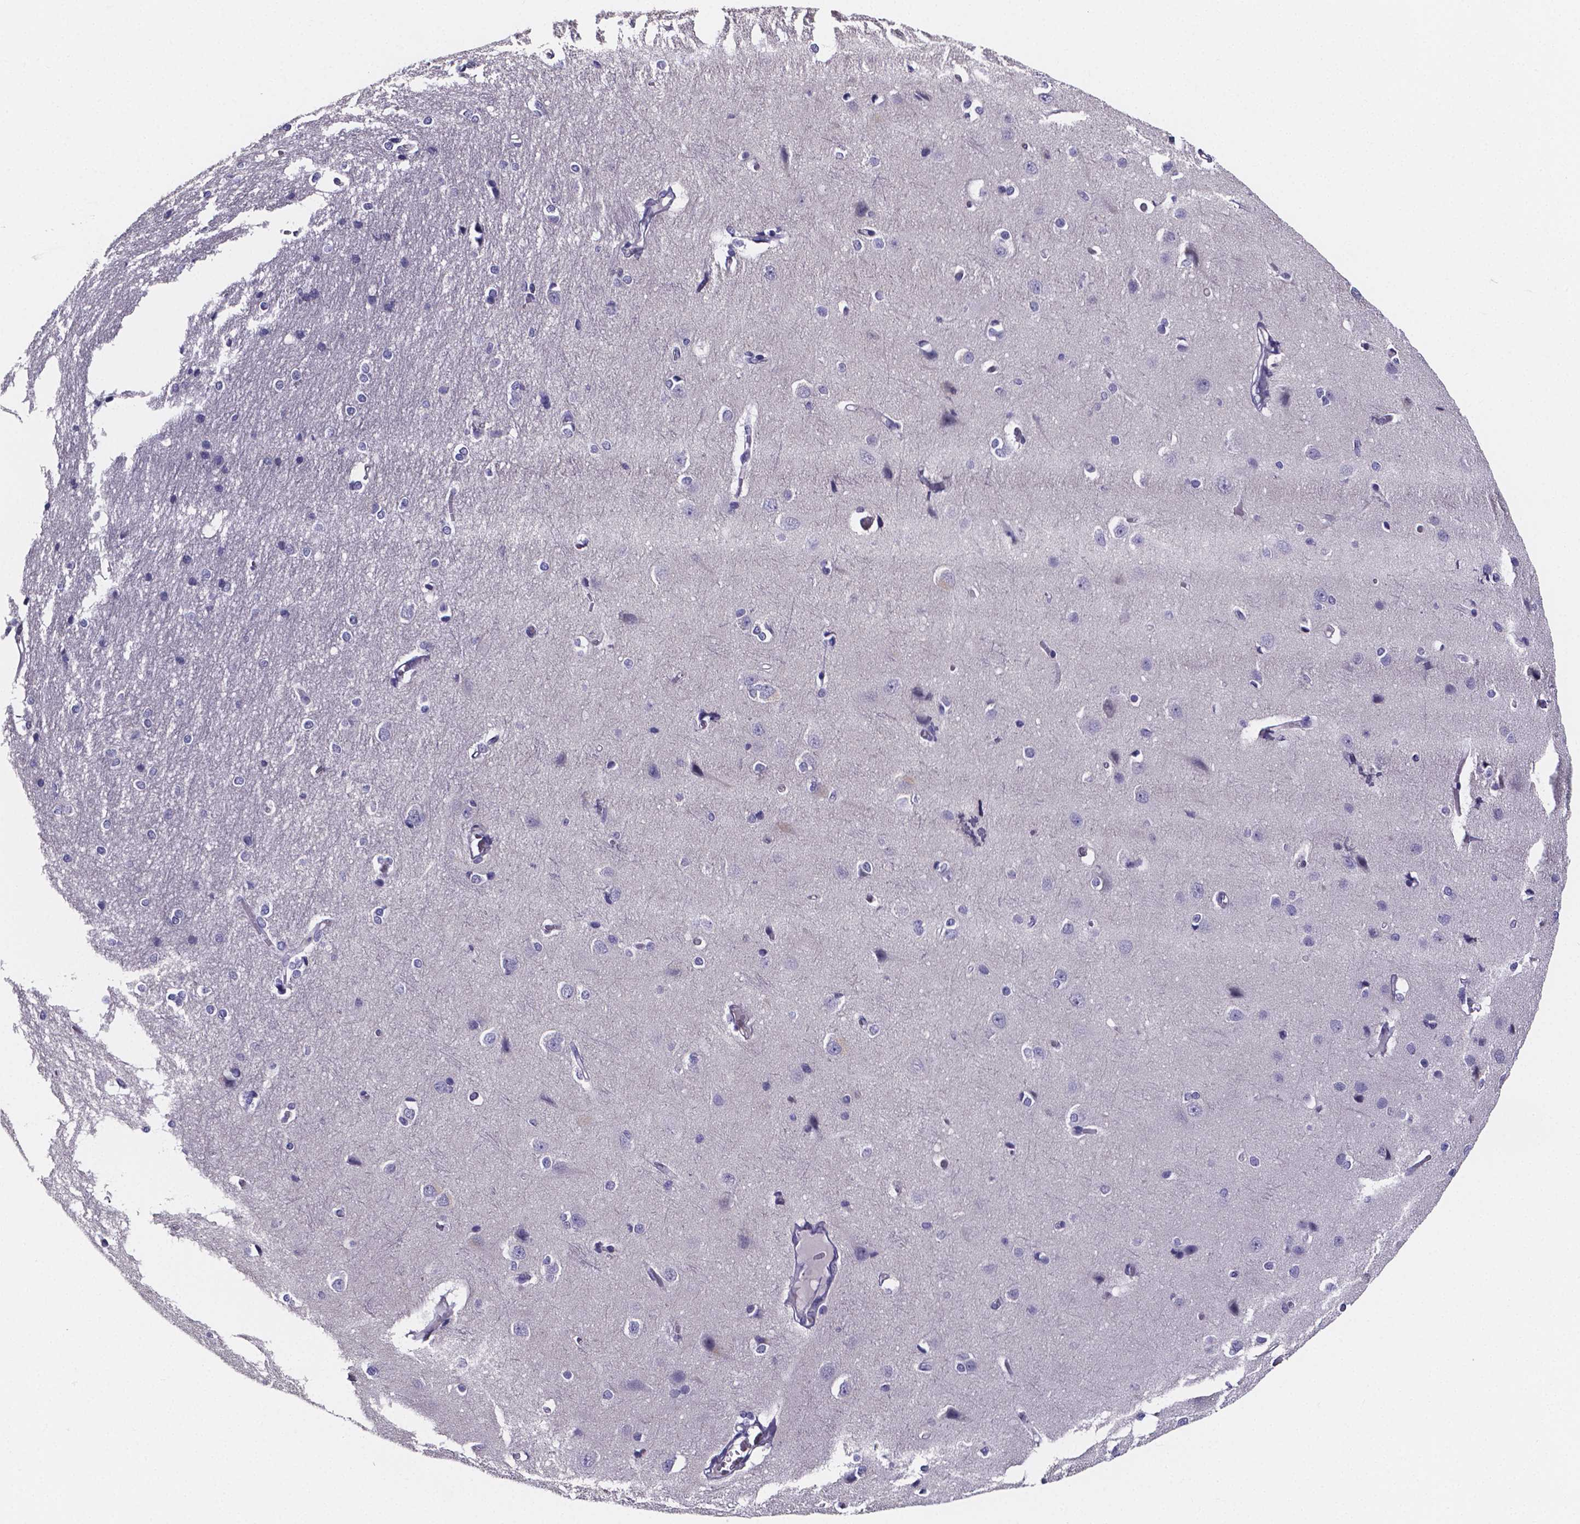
{"staining": {"intensity": "negative", "quantity": "none", "location": "none"}, "tissue": "cerebral cortex", "cell_type": "Endothelial cells", "image_type": "normal", "snomed": [{"axis": "morphology", "description": "Normal tissue, NOS"}, {"axis": "topography", "description": "Cerebral cortex"}], "caption": "Protein analysis of benign cerebral cortex exhibits no significant positivity in endothelial cells.", "gene": "IZUMO1", "patient": {"sex": "male", "age": 37}}